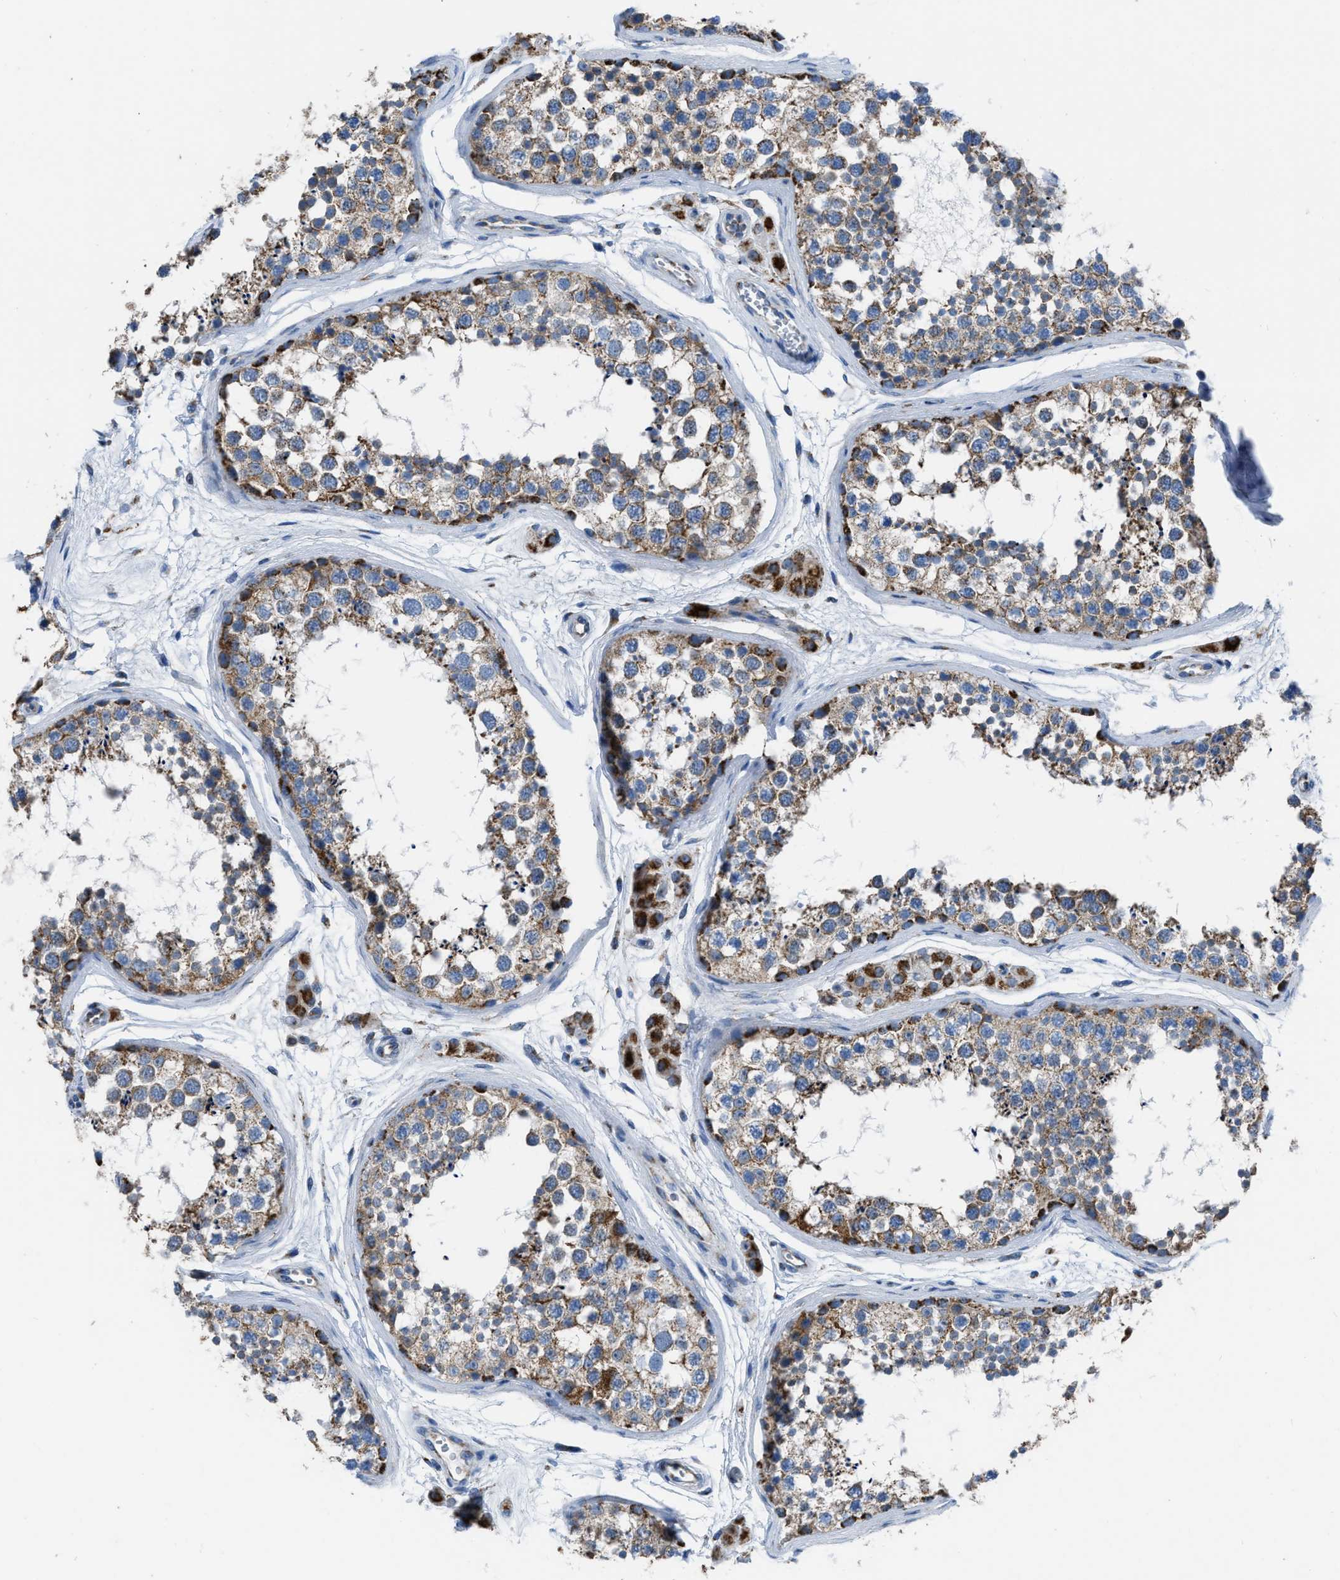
{"staining": {"intensity": "moderate", "quantity": ">75%", "location": "cytoplasmic/membranous"}, "tissue": "testis", "cell_type": "Cells in seminiferous ducts", "image_type": "normal", "snomed": [{"axis": "morphology", "description": "Normal tissue, NOS"}, {"axis": "topography", "description": "Testis"}], "caption": "IHC of normal human testis reveals medium levels of moderate cytoplasmic/membranous expression in about >75% of cells in seminiferous ducts.", "gene": "ETFB", "patient": {"sex": "male", "age": 56}}